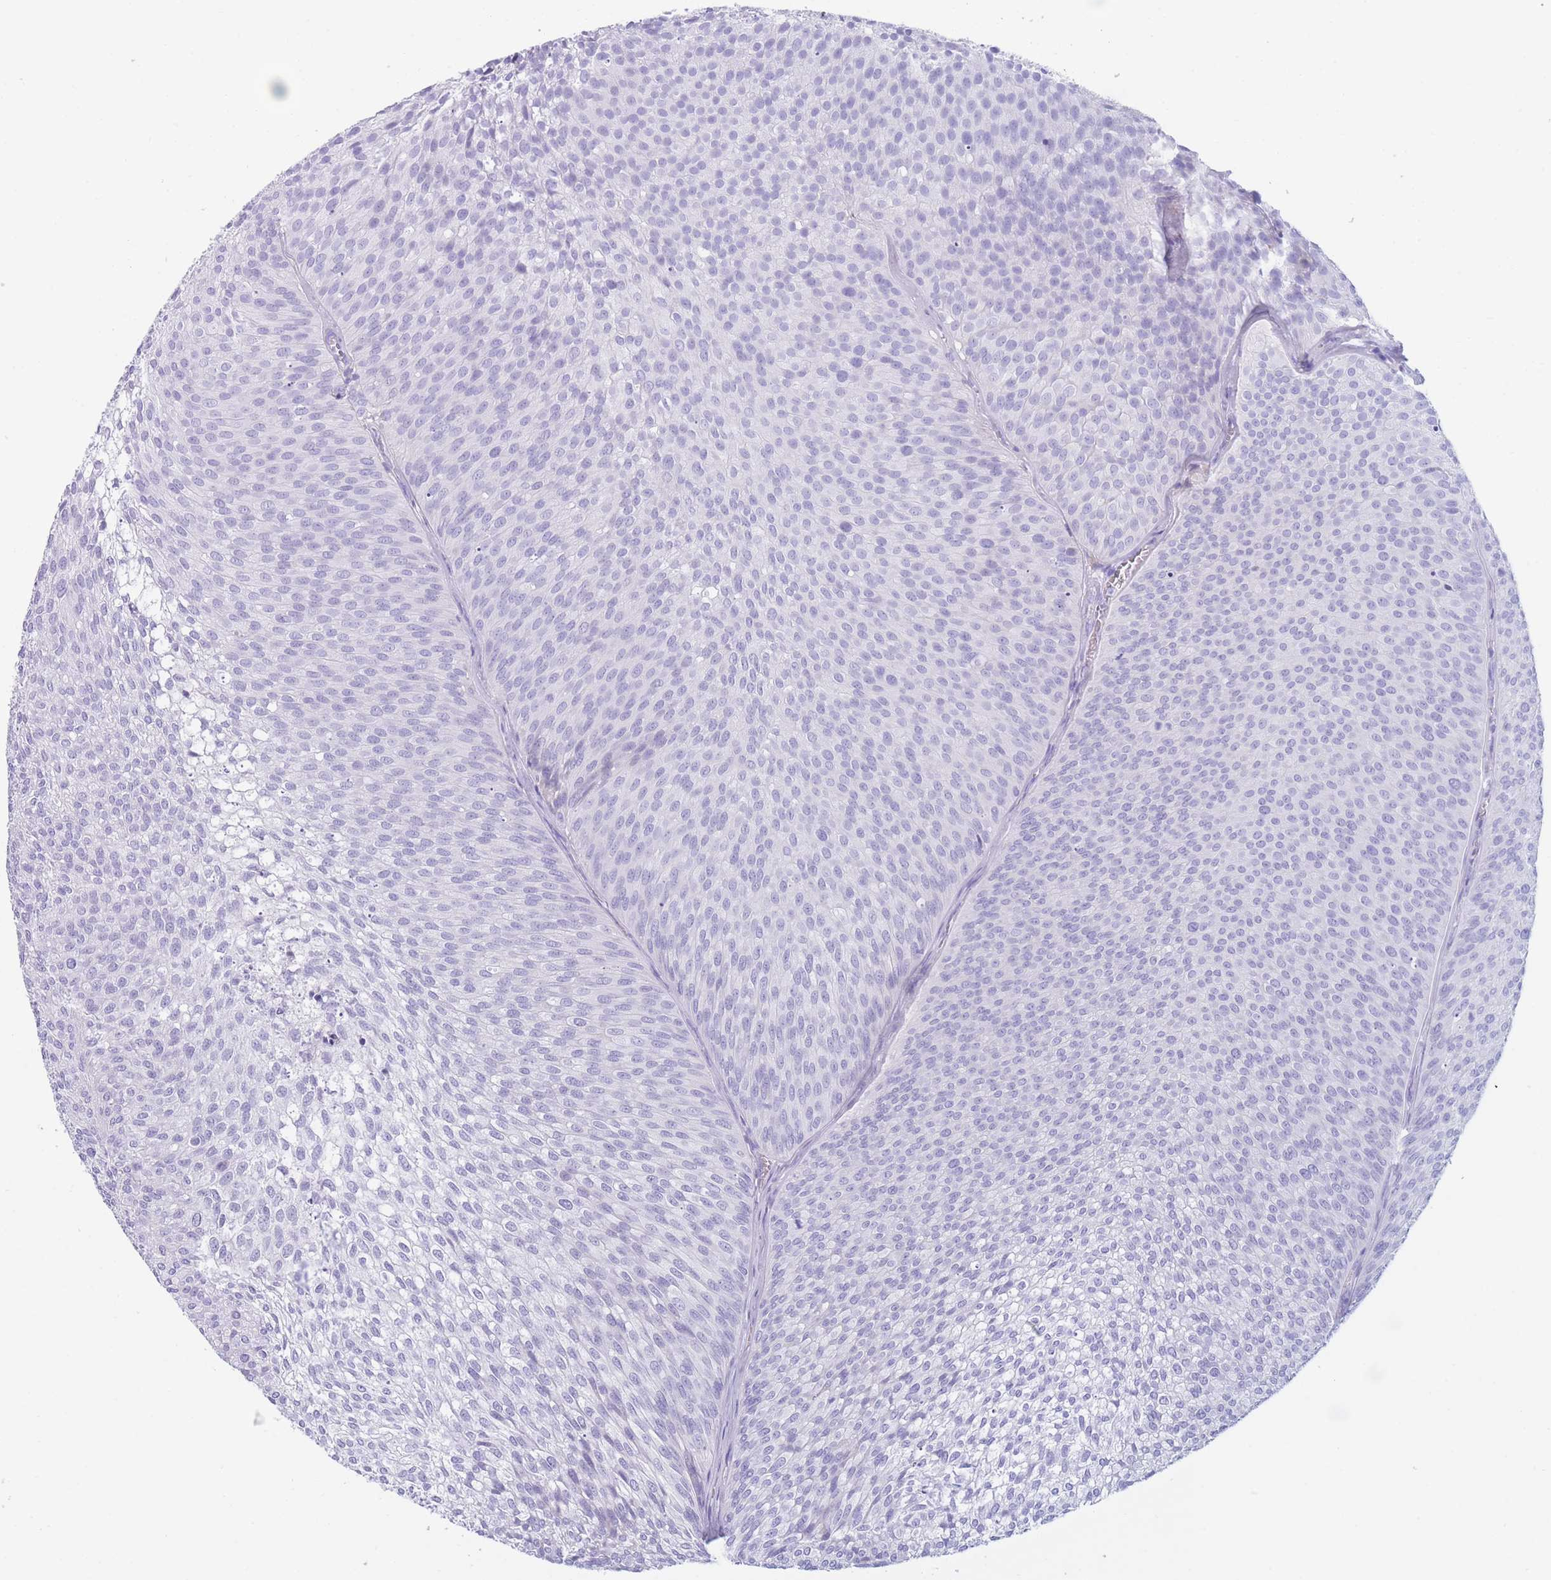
{"staining": {"intensity": "negative", "quantity": "none", "location": "none"}, "tissue": "urothelial cancer", "cell_type": "Tumor cells", "image_type": "cancer", "snomed": [{"axis": "morphology", "description": "Urothelial carcinoma, Low grade"}, {"axis": "topography", "description": "Urinary bladder"}], "caption": "Tumor cells show no significant protein expression in urothelial cancer.", "gene": "COL27A1", "patient": {"sex": "male", "age": 91}}